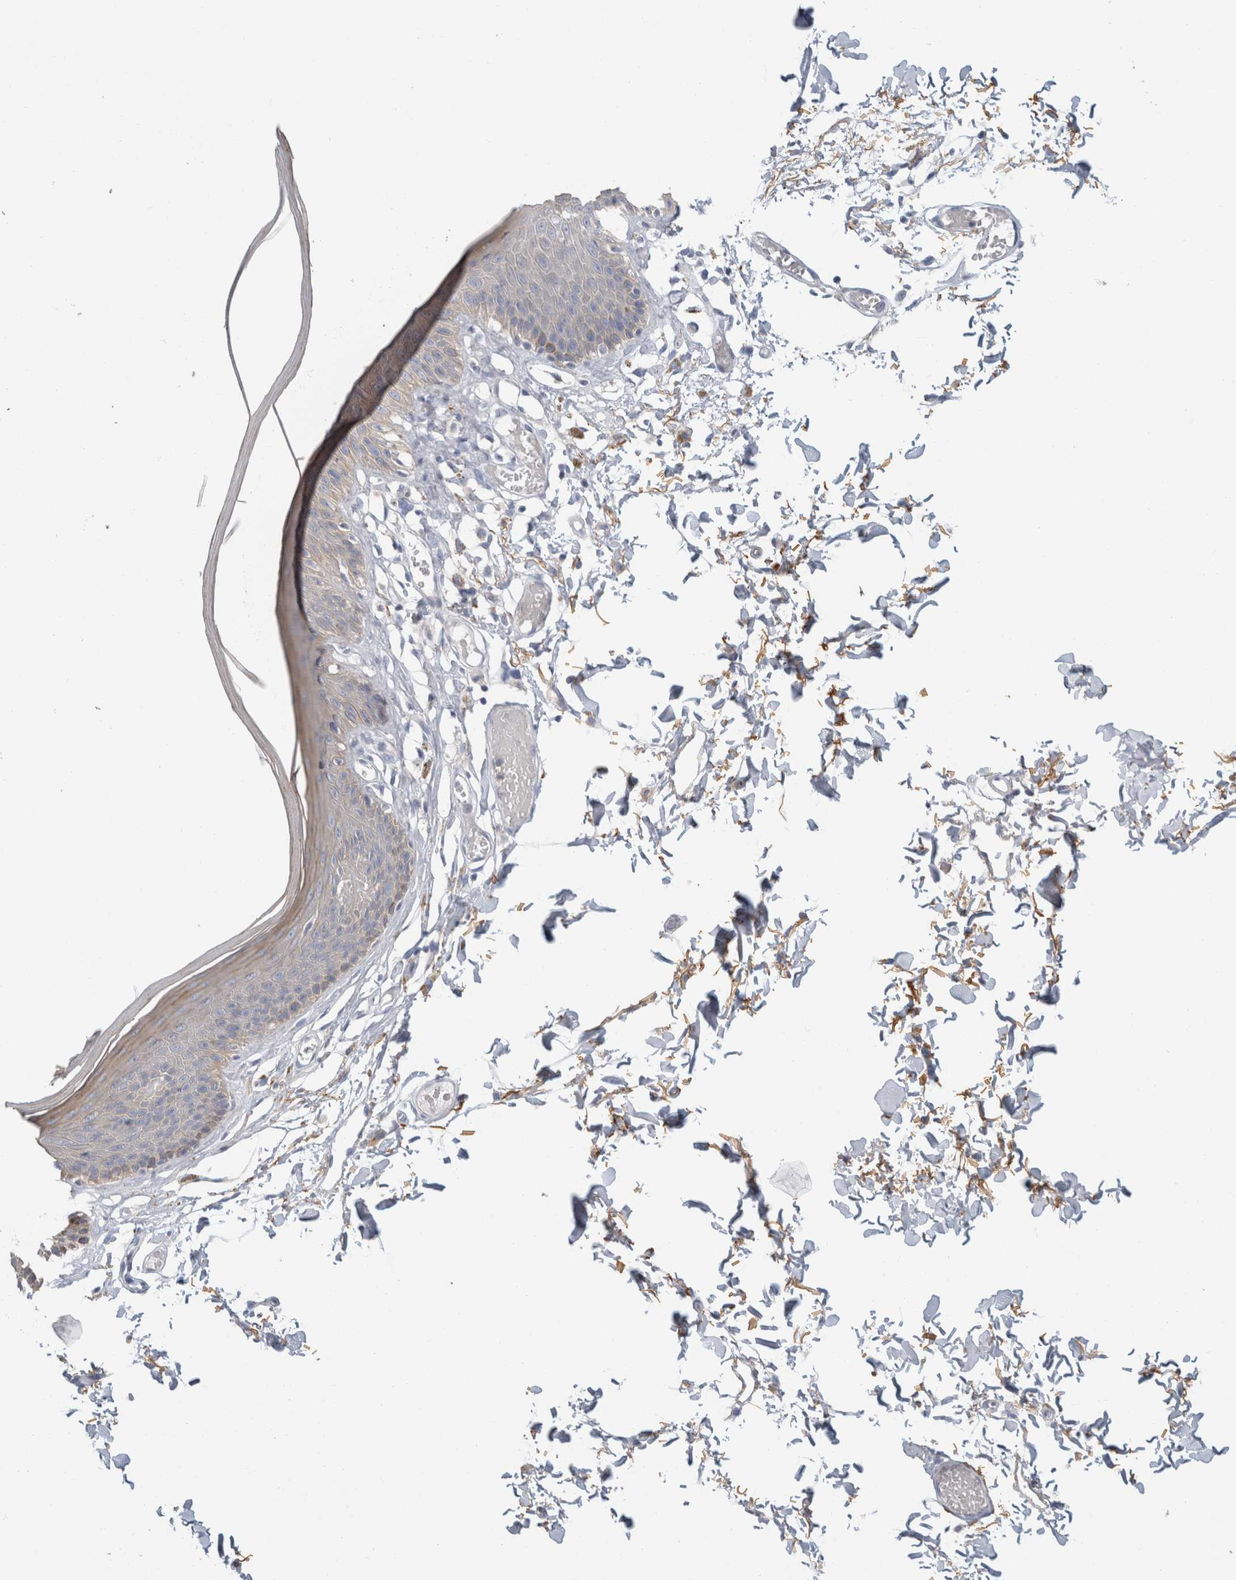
{"staining": {"intensity": "moderate", "quantity": "25%-75%", "location": "cytoplasmic/membranous"}, "tissue": "skin", "cell_type": "Epidermal cells", "image_type": "normal", "snomed": [{"axis": "morphology", "description": "Normal tissue, NOS"}, {"axis": "topography", "description": "Vulva"}], "caption": "Unremarkable skin was stained to show a protein in brown. There is medium levels of moderate cytoplasmic/membranous expression in about 25%-75% of epidermal cells.", "gene": "CD55", "patient": {"sex": "female", "age": 73}}